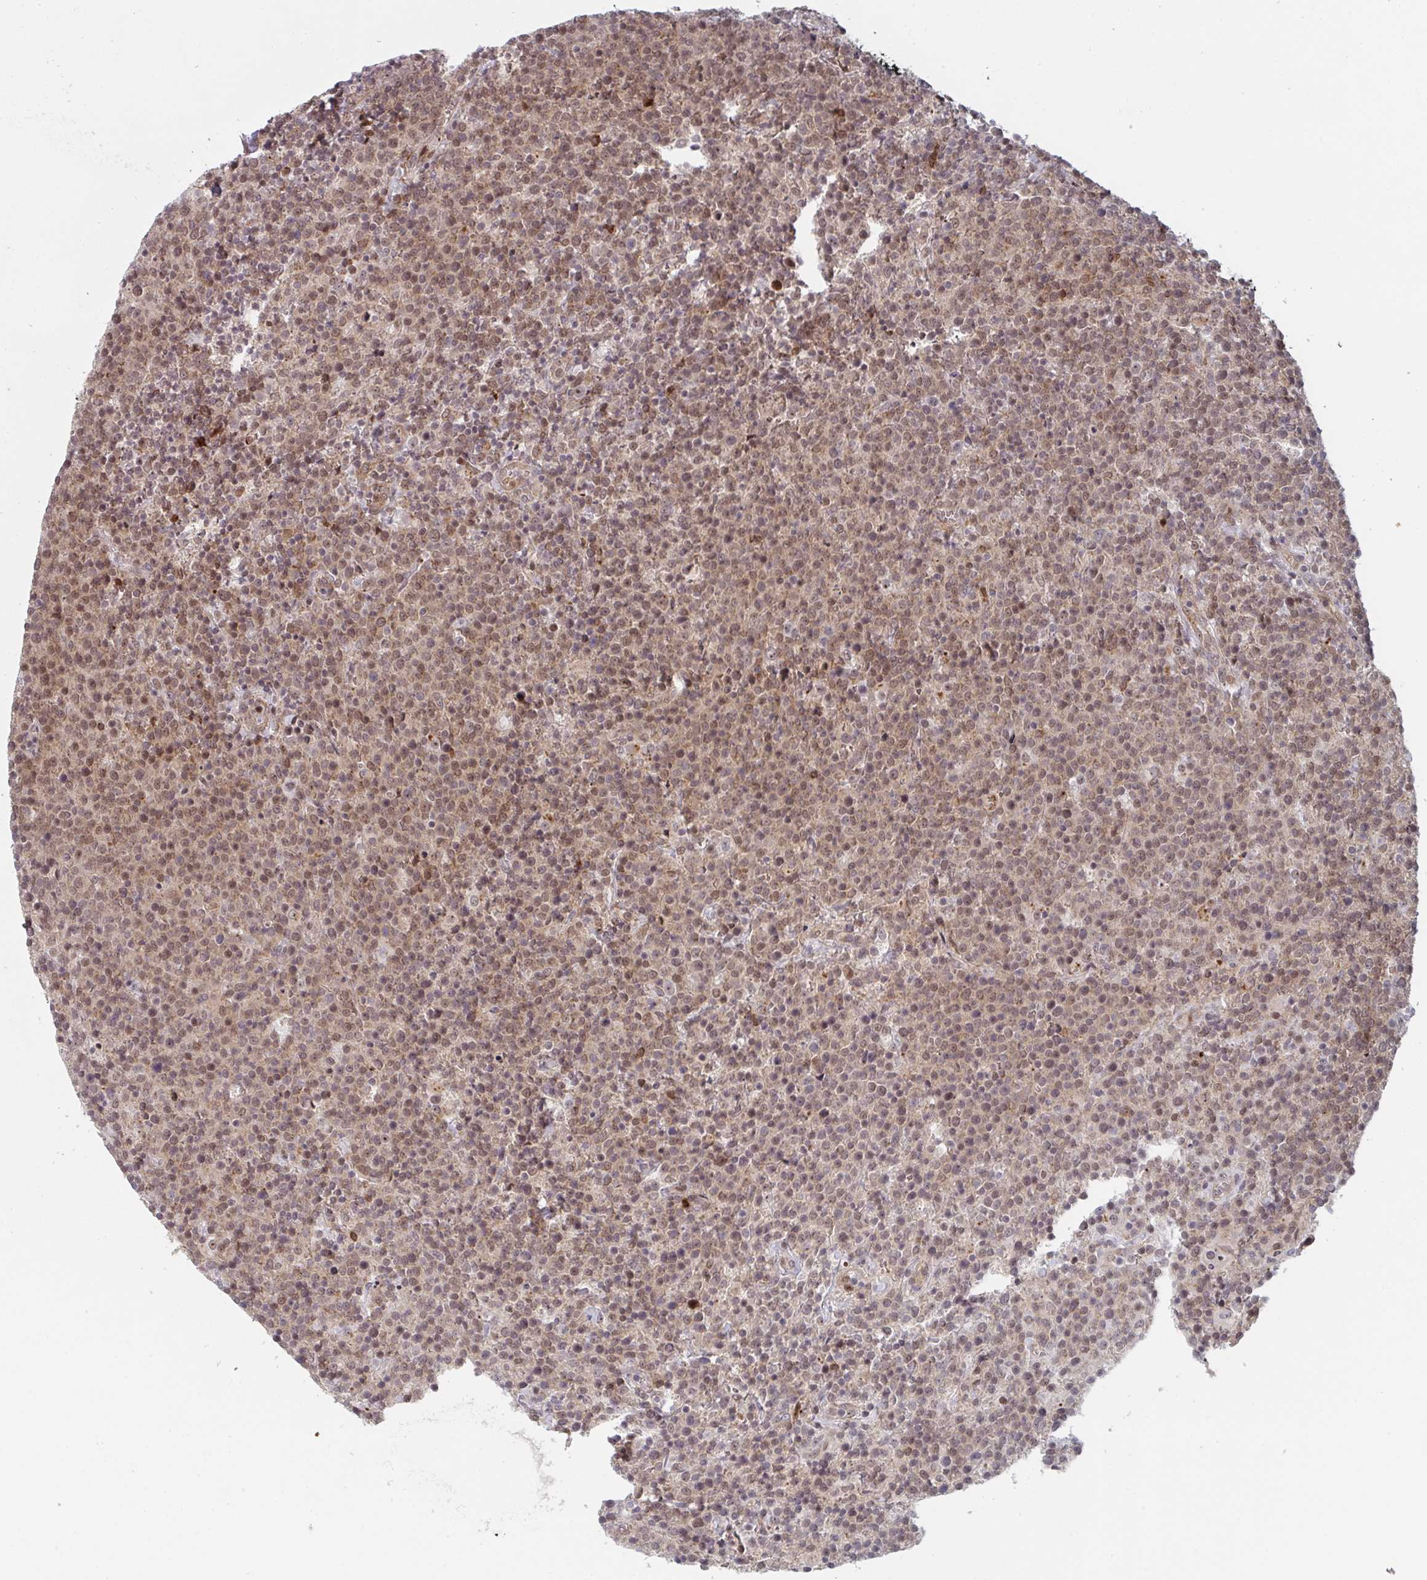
{"staining": {"intensity": "moderate", "quantity": ">75%", "location": "cytoplasmic/membranous,nuclear"}, "tissue": "lymphoma", "cell_type": "Tumor cells", "image_type": "cancer", "snomed": [{"axis": "morphology", "description": "Malignant lymphoma, non-Hodgkin's type, High grade"}, {"axis": "topography", "description": "Lymph node"}], "caption": "Tumor cells display medium levels of moderate cytoplasmic/membranous and nuclear staining in approximately >75% of cells in lymphoma.", "gene": "NLRP13", "patient": {"sex": "male", "age": 61}}